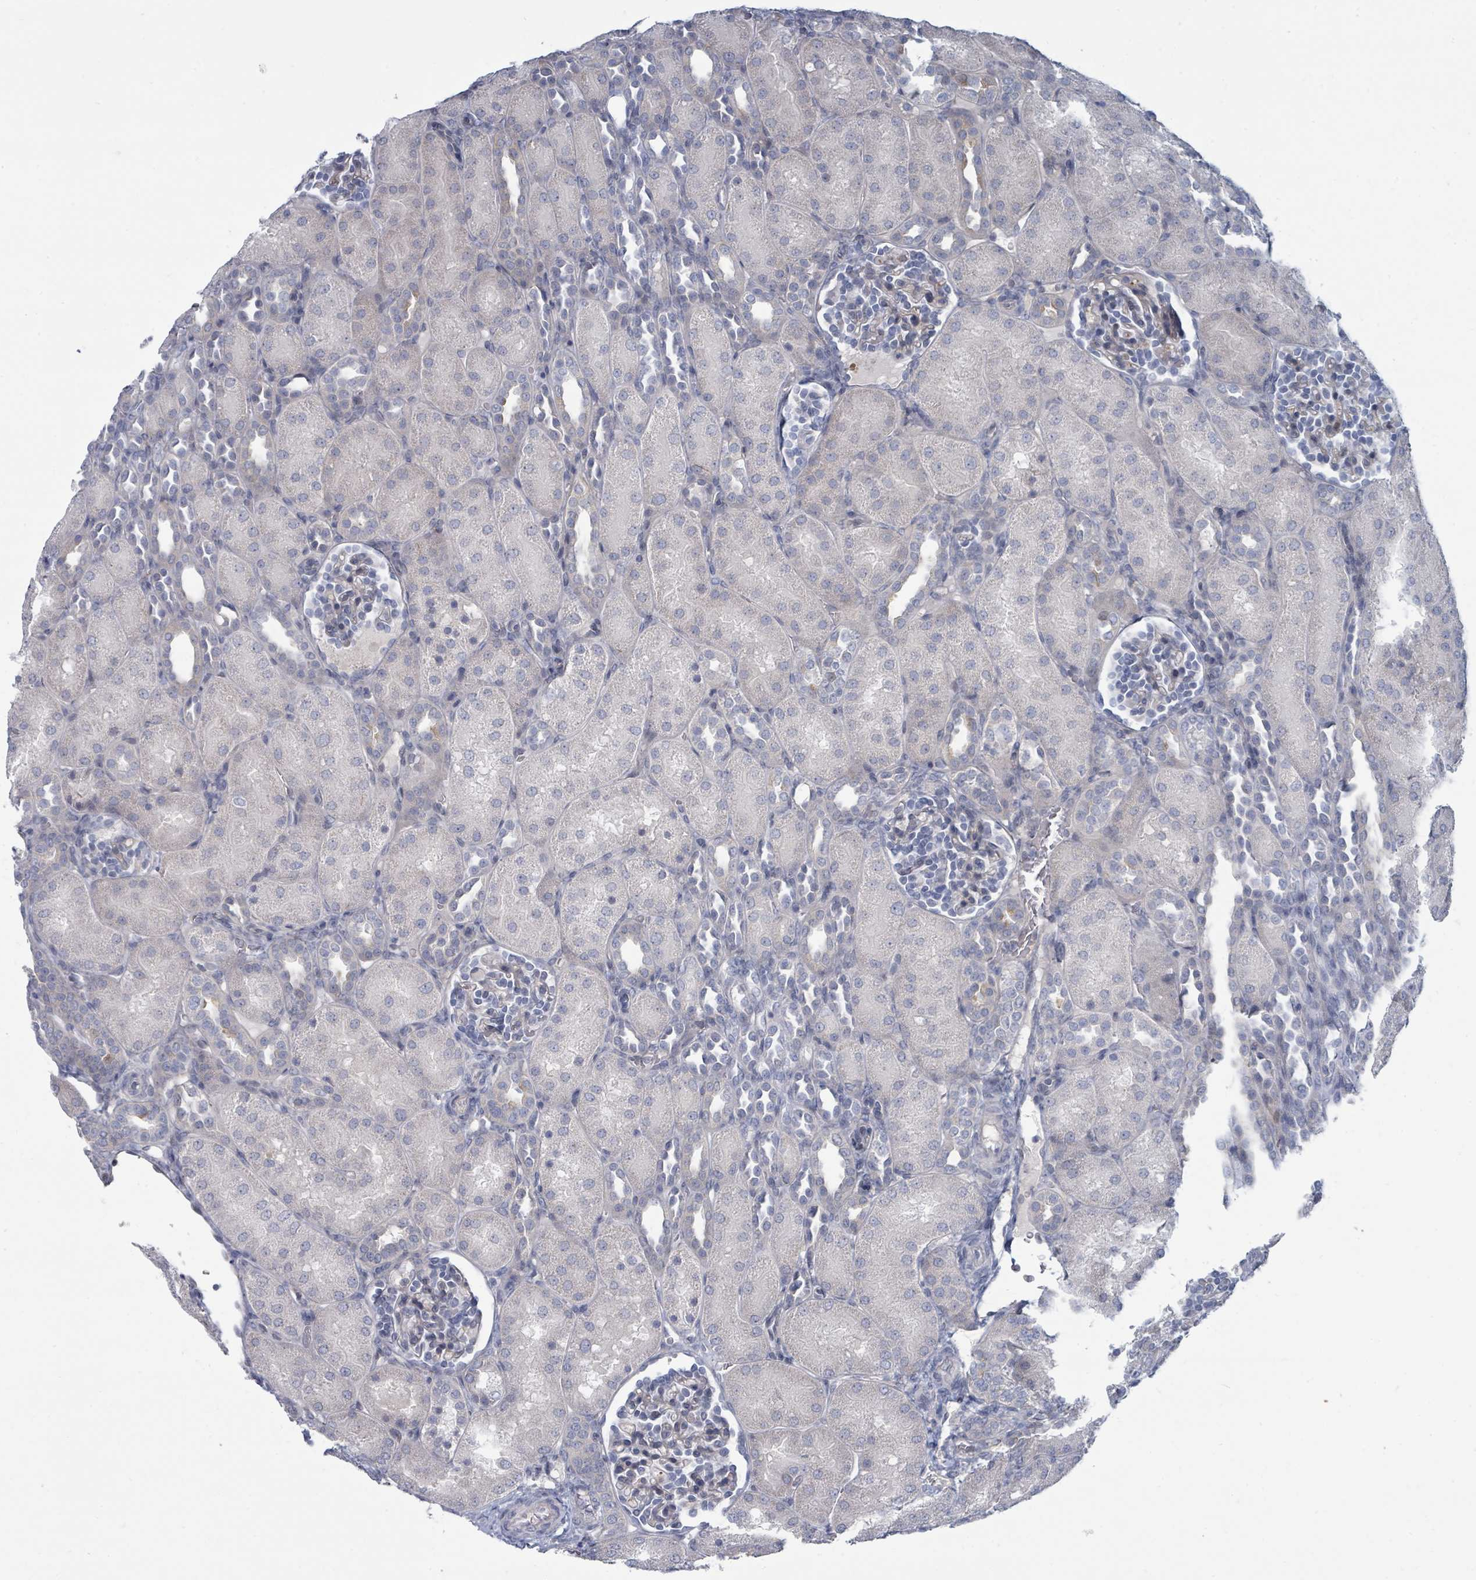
{"staining": {"intensity": "negative", "quantity": "none", "location": "none"}, "tissue": "kidney", "cell_type": "Cells in glomeruli", "image_type": "normal", "snomed": [{"axis": "morphology", "description": "Normal tissue, NOS"}, {"axis": "topography", "description": "Kidney"}], "caption": "IHC of unremarkable kidney reveals no staining in cells in glomeruli. (Immunohistochemistry (ihc), brightfield microscopy, high magnification).", "gene": "SLC25A45", "patient": {"sex": "male", "age": 1}}